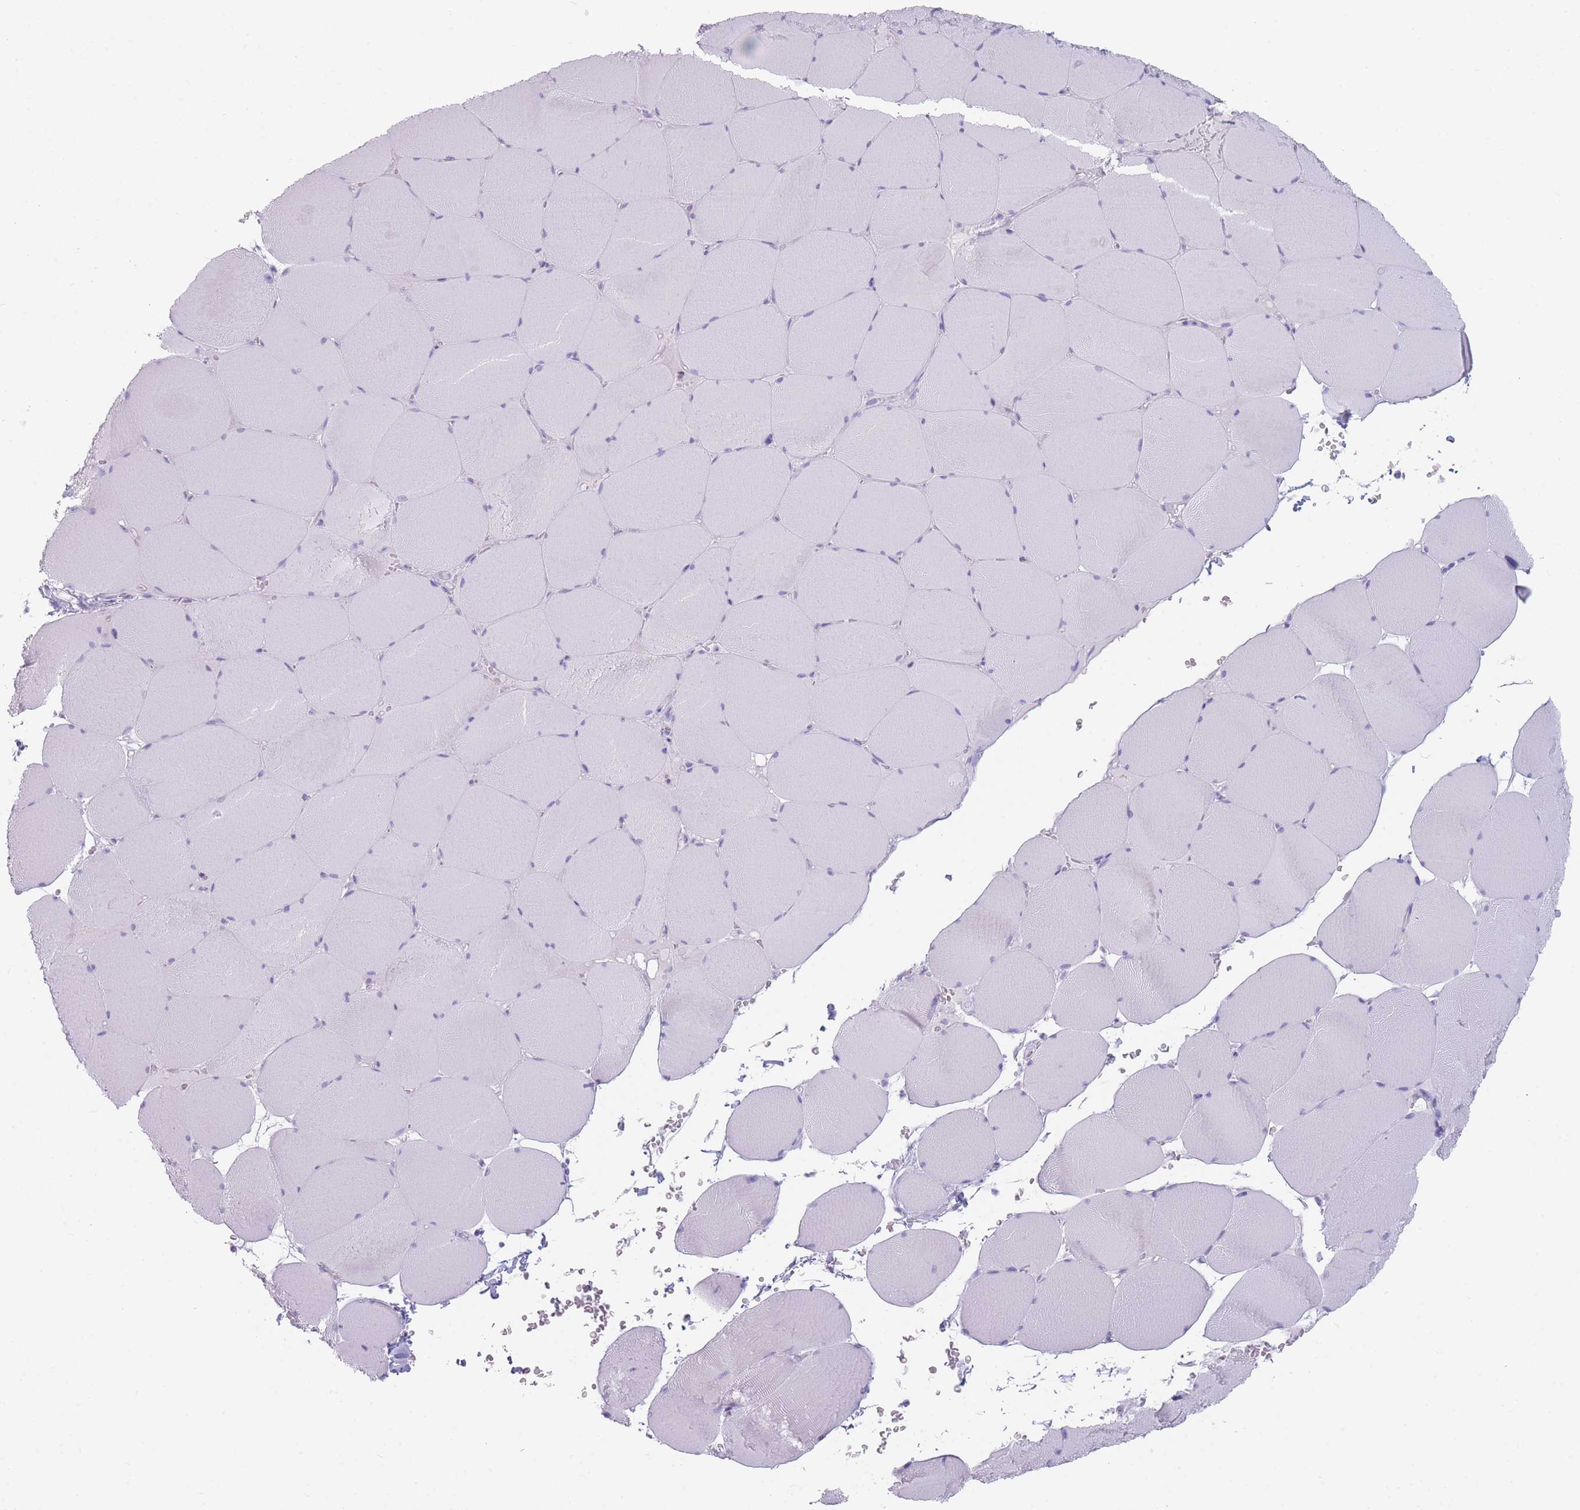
{"staining": {"intensity": "negative", "quantity": "none", "location": "none"}, "tissue": "skeletal muscle", "cell_type": "Myocytes", "image_type": "normal", "snomed": [{"axis": "morphology", "description": "Normal tissue, NOS"}, {"axis": "topography", "description": "Skeletal muscle"}, {"axis": "topography", "description": "Head-Neck"}], "caption": "Myocytes are negative for protein expression in normal human skeletal muscle. Nuclei are stained in blue.", "gene": "GPR12", "patient": {"sex": "male", "age": 66}}